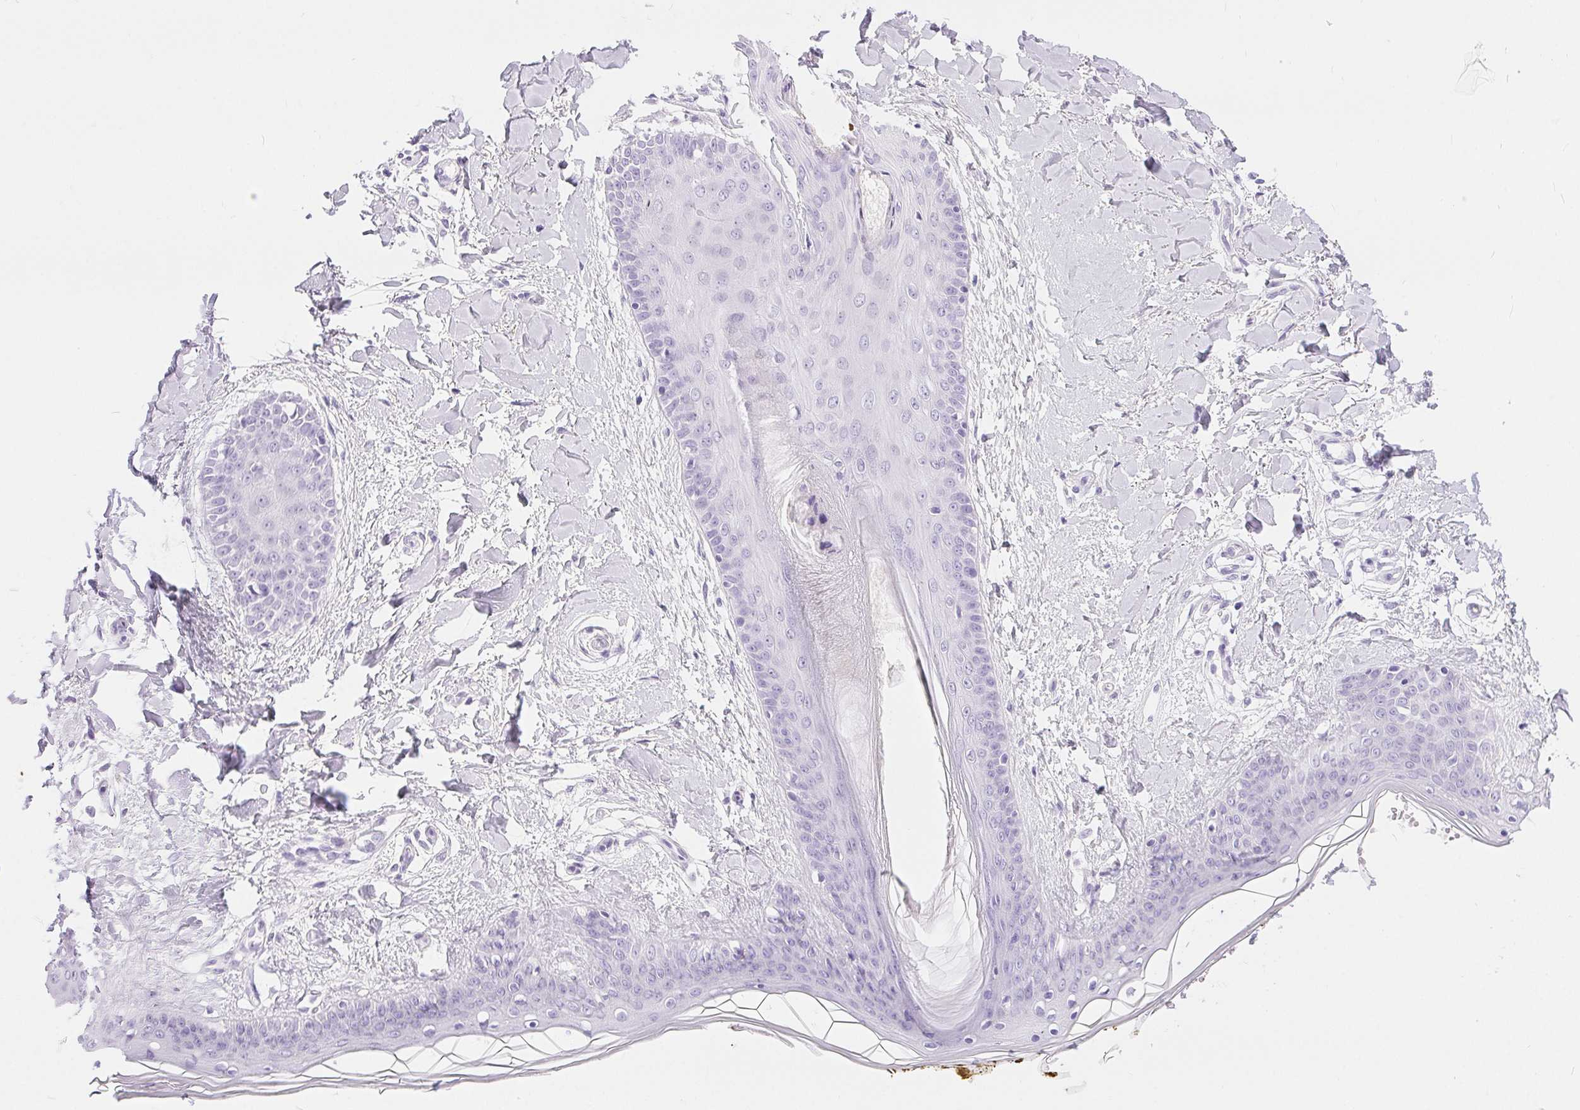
{"staining": {"intensity": "negative", "quantity": "none", "location": "none"}, "tissue": "skin", "cell_type": "Fibroblasts", "image_type": "normal", "snomed": [{"axis": "morphology", "description": "Normal tissue, NOS"}, {"axis": "topography", "description": "Skin"}], "caption": "Immunohistochemistry (IHC) histopathology image of normal skin: human skin stained with DAB (3,3'-diaminobenzidine) reveals no significant protein staining in fibroblasts.", "gene": "XDH", "patient": {"sex": "female", "age": 34}}